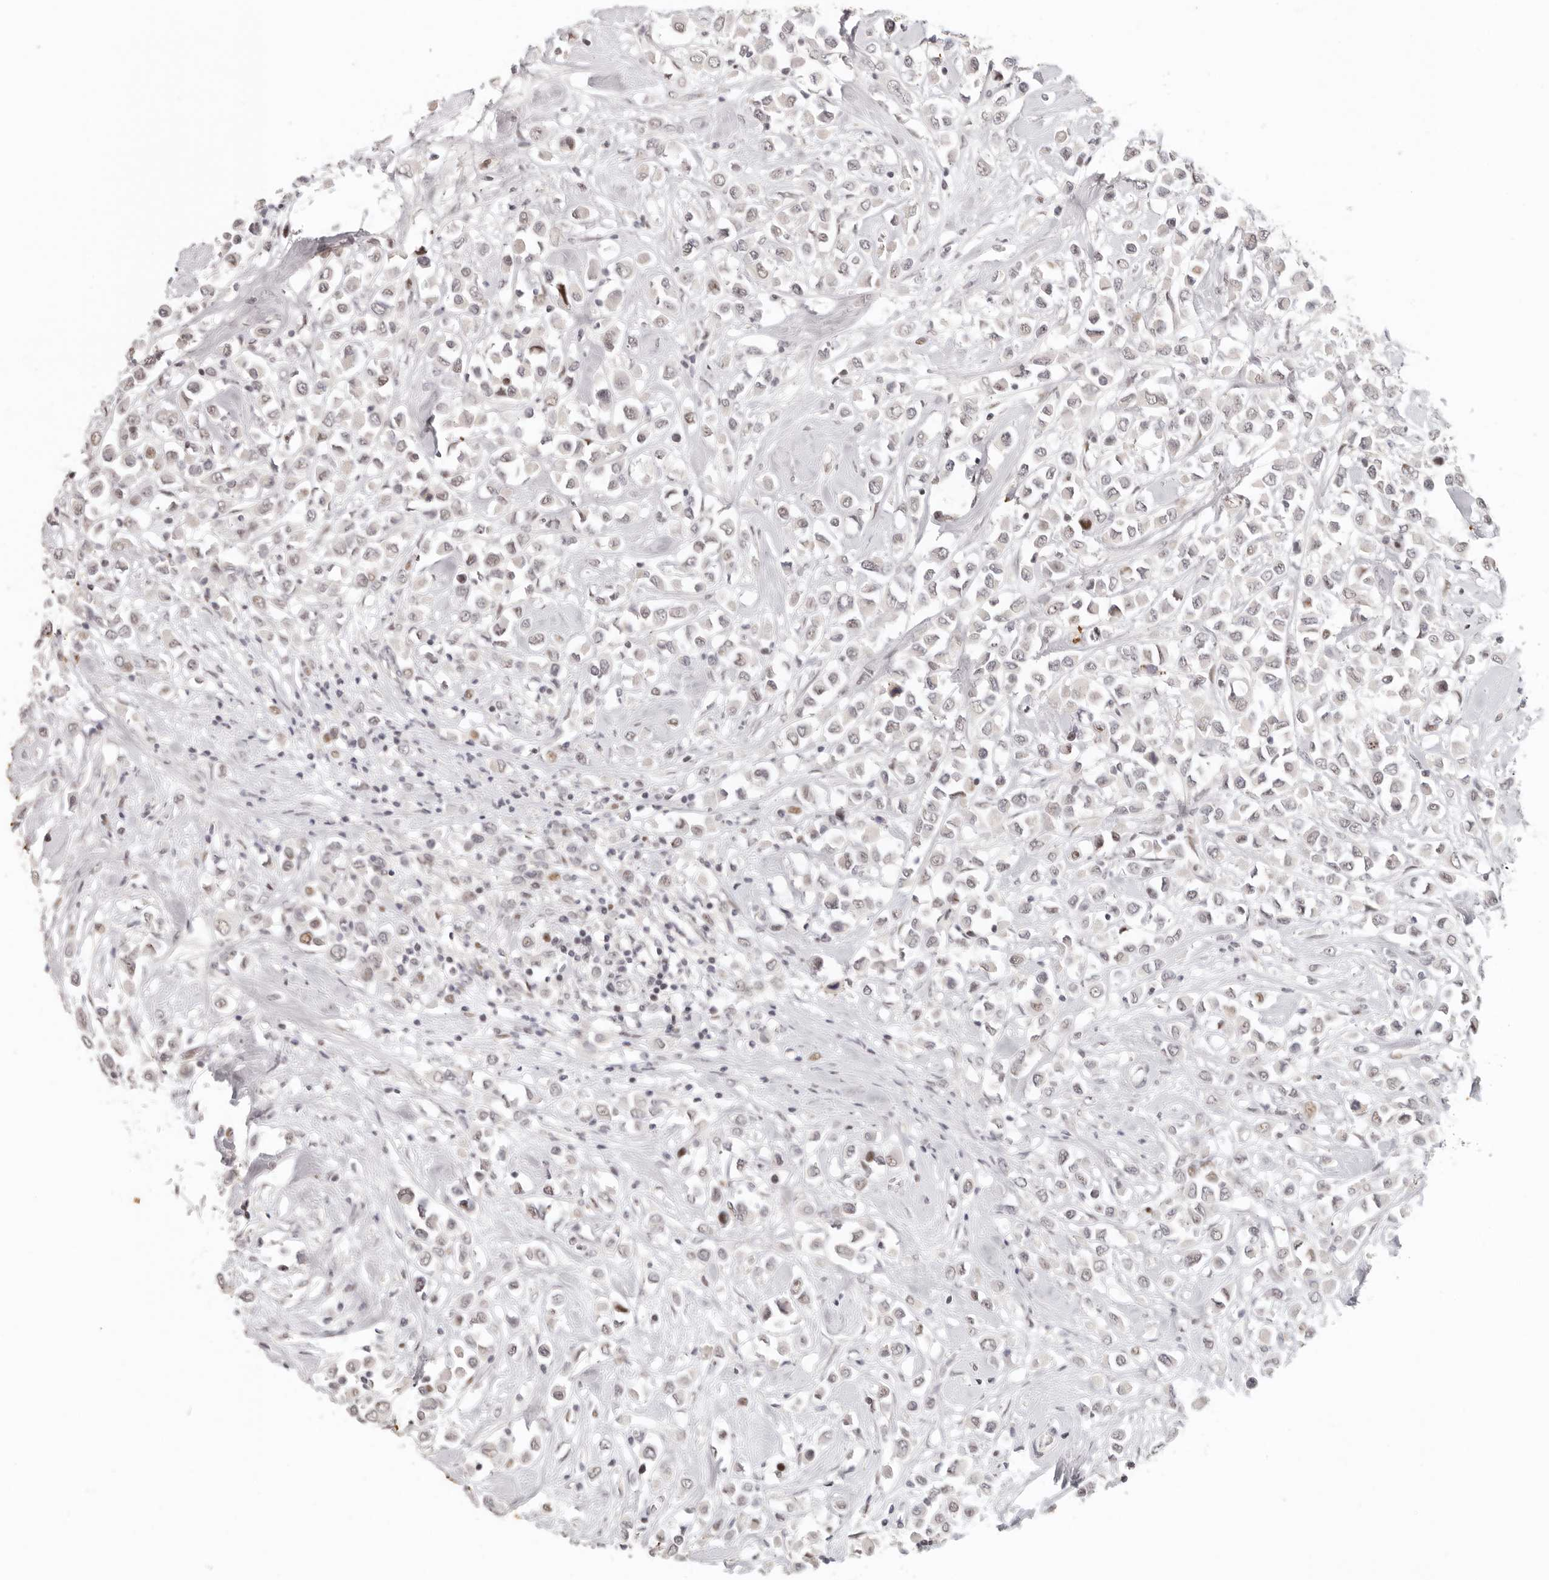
{"staining": {"intensity": "weak", "quantity": "<25%", "location": "nuclear"}, "tissue": "breast cancer", "cell_type": "Tumor cells", "image_type": "cancer", "snomed": [{"axis": "morphology", "description": "Duct carcinoma"}, {"axis": "topography", "description": "Breast"}], "caption": "Immunohistochemistry (IHC) histopathology image of breast cancer (infiltrating ductal carcinoma) stained for a protein (brown), which shows no staining in tumor cells.", "gene": "GPBP1L1", "patient": {"sex": "female", "age": 61}}